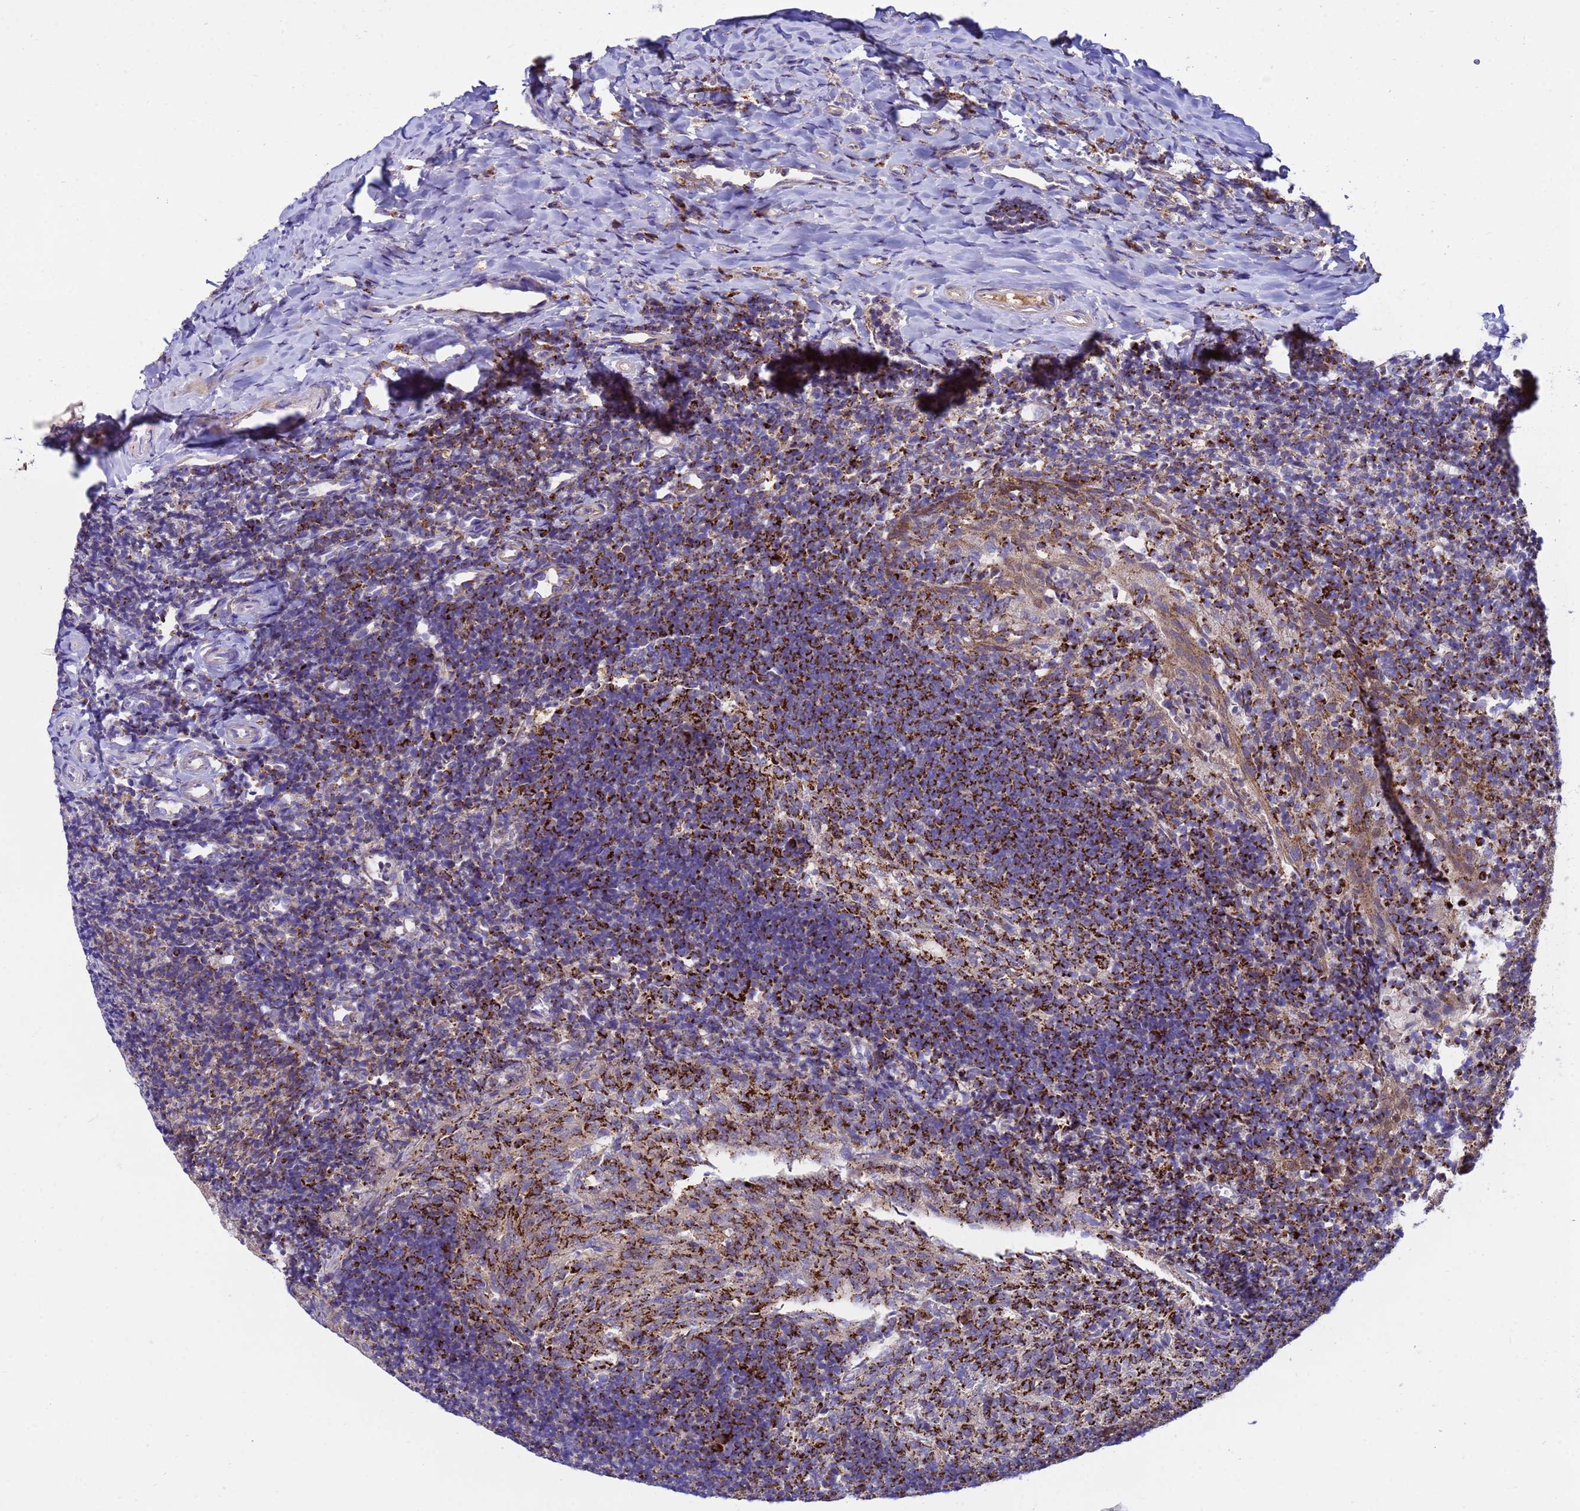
{"staining": {"intensity": "strong", "quantity": "25%-75%", "location": "cytoplasmic/membranous"}, "tissue": "tonsil", "cell_type": "Non-germinal center cells", "image_type": "normal", "snomed": [{"axis": "morphology", "description": "Normal tissue, NOS"}, {"axis": "topography", "description": "Tonsil"}], "caption": "IHC staining of normal tonsil, which shows high levels of strong cytoplasmic/membranous positivity in about 25%-75% of non-germinal center cells indicating strong cytoplasmic/membranous protein expression. The staining was performed using DAB (3,3'-diaminobenzidine) (brown) for protein detection and nuclei were counterstained in hematoxylin (blue).", "gene": "TUBGCP3", "patient": {"sex": "female", "age": 10}}